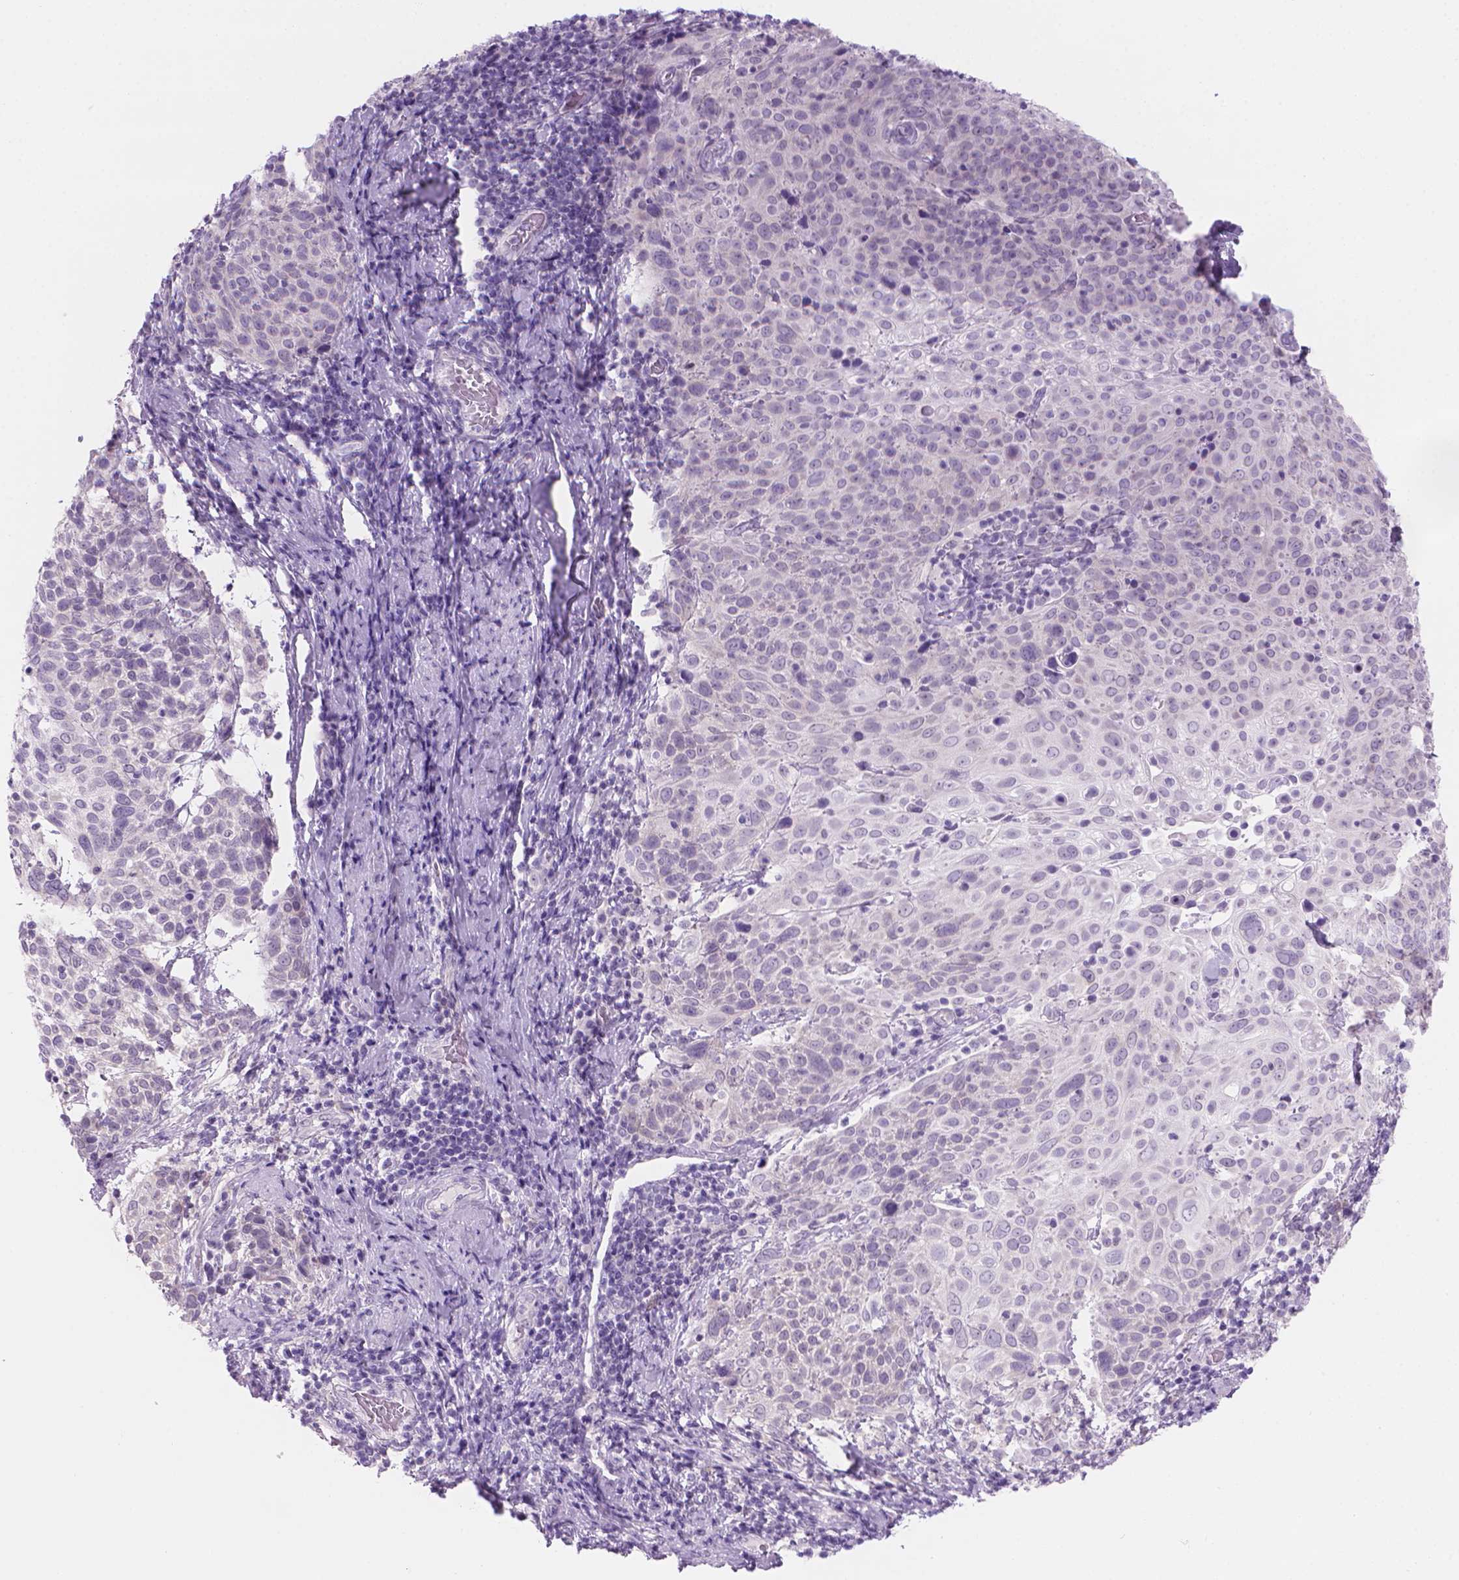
{"staining": {"intensity": "negative", "quantity": "none", "location": "none"}, "tissue": "cervical cancer", "cell_type": "Tumor cells", "image_type": "cancer", "snomed": [{"axis": "morphology", "description": "Squamous cell carcinoma, NOS"}, {"axis": "topography", "description": "Cervix"}], "caption": "Squamous cell carcinoma (cervical) was stained to show a protein in brown. There is no significant expression in tumor cells. (DAB (3,3'-diaminobenzidine) immunohistochemistry, high magnification).", "gene": "ENSG00000187186", "patient": {"sex": "female", "age": 61}}